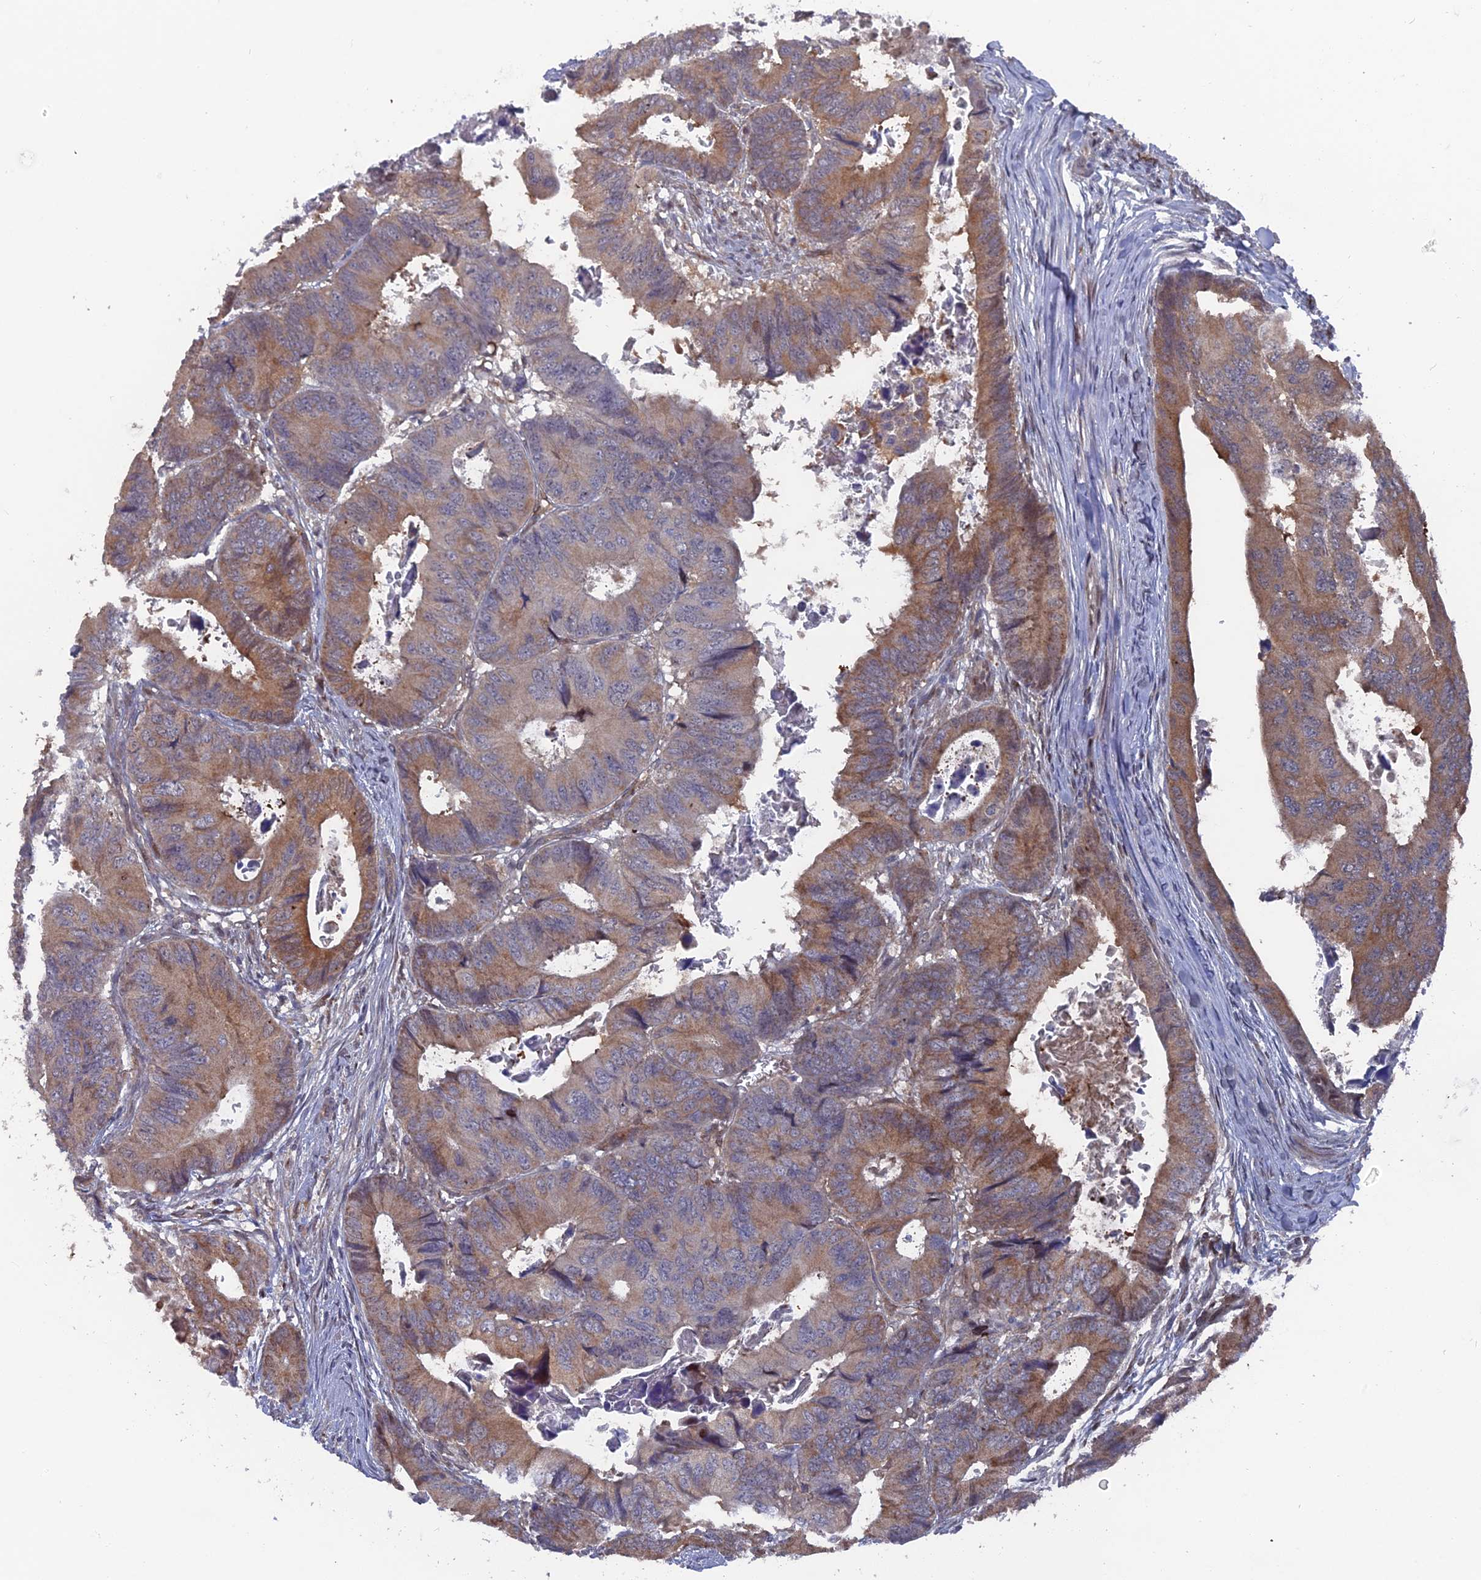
{"staining": {"intensity": "moderate", "quantity": "25%-75%", "location": "cytoplasmic/membranous"}, "tissue": "colorectal cancer", "cell_type": "Tumor cells", "image_type": "cancer", "snomed": [{"axis": "morphology", "description": "Adenocarcinoma, NOS"}, {"axis": "topography", "description": "Colon"}], "caption": "High-magnification brightfield microscopy of colorectal cancer stained with DAB (3,3'-diaminobenzidine) (brown) and counterstained with hematoxylin (blue). tumor cells exhibit moderate cytoplasmic/membranous staining is present in about25%-75% of cells. (IHC, brightfield microscopy, high magnification).", "gene": "UNC5D", "patient": {"sex": "male", "age": 85}}